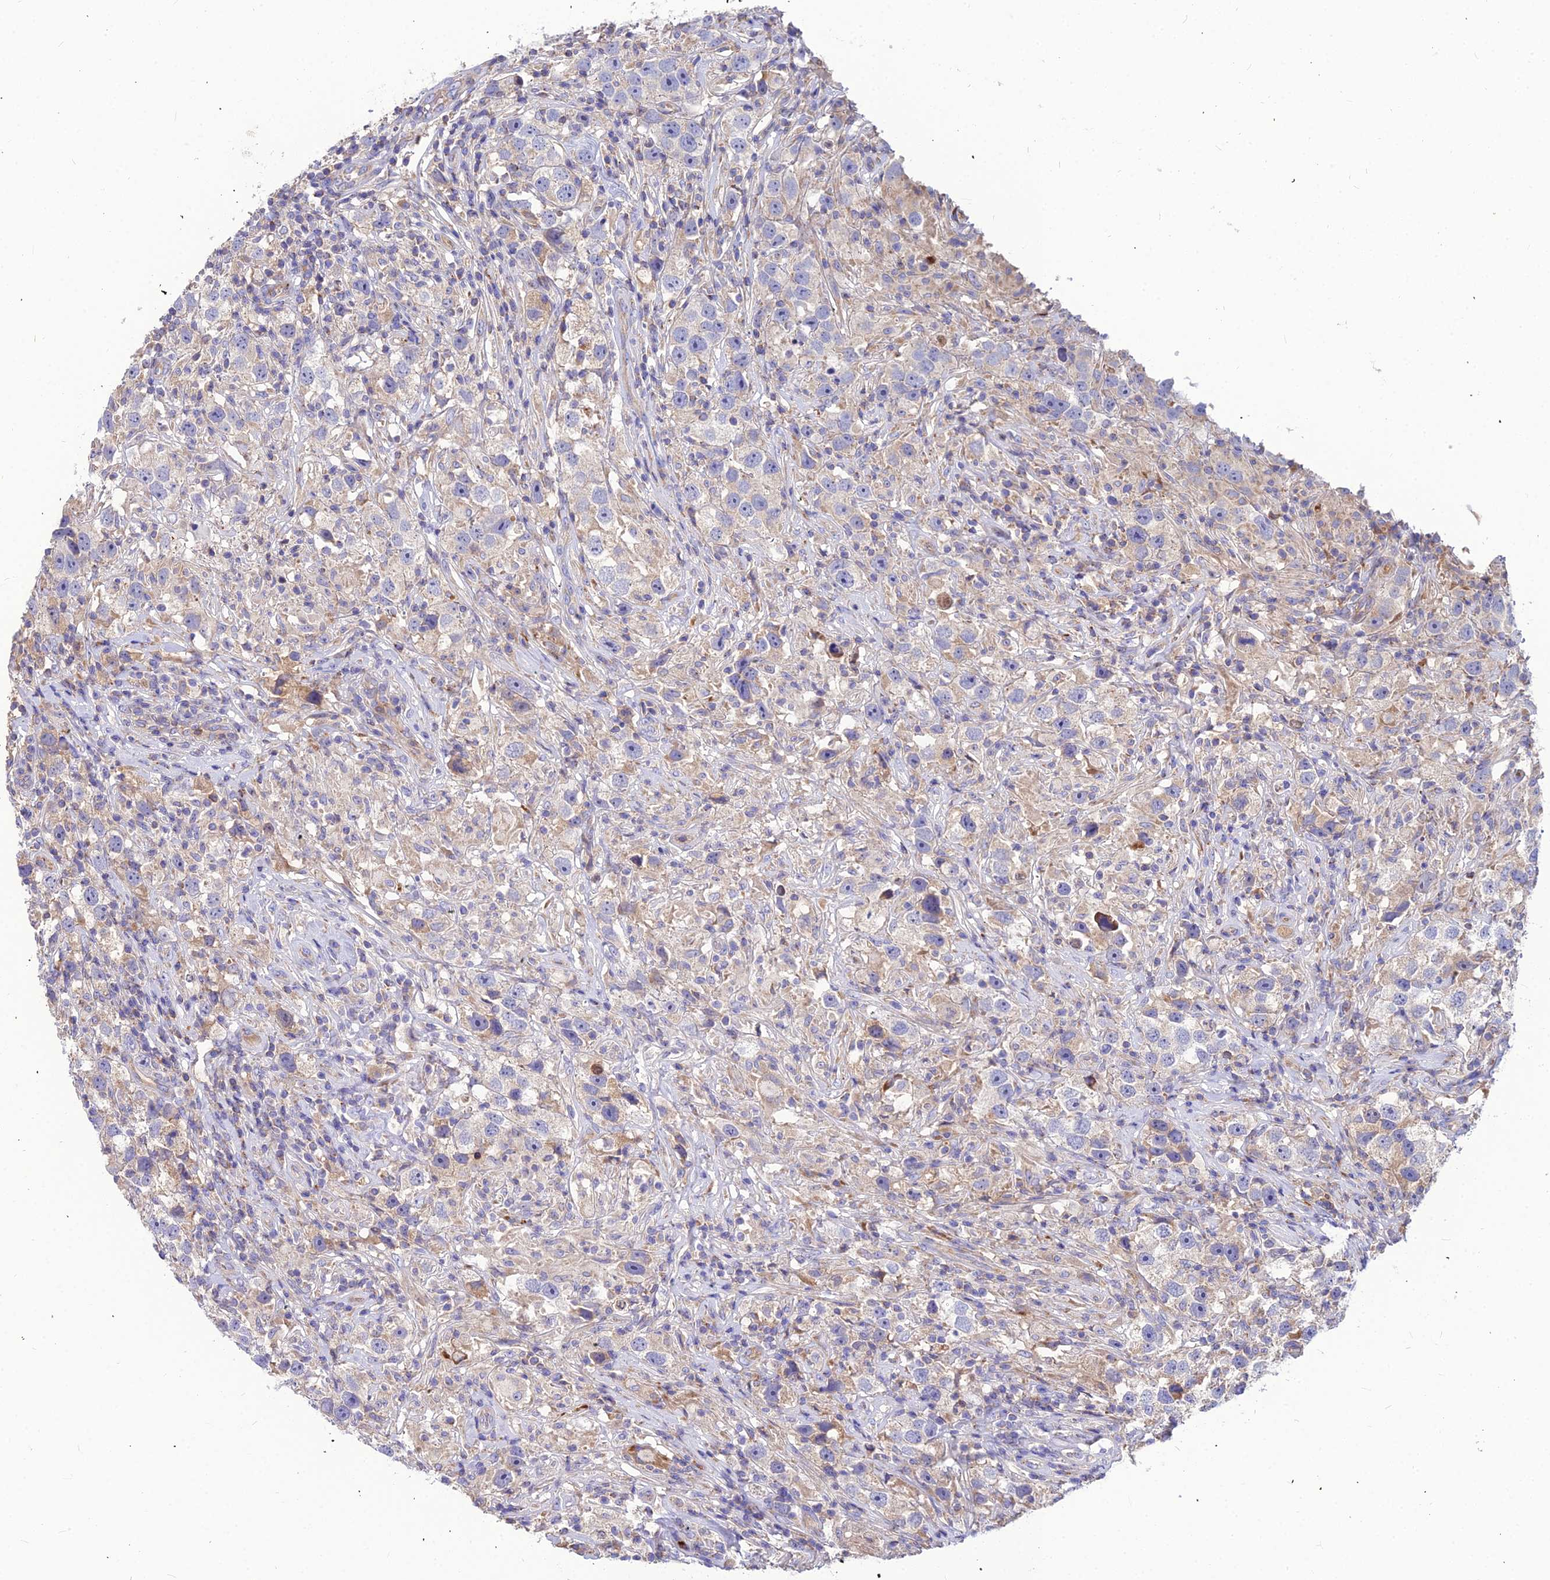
{"staining": {"intensity": "negative", "quantity": "none", "location": "none"}, "tissue": "testis cancer", "cell_type": "Tumor cells", "image_type": "cancer", "snomed": [{"axis": "morphology", "description": "Seminoma, NOS"}, {"axis": "topography", "description": "Testis"}], "caption": "A histopathology image of human testis seminoma is negative for staining in tumor cells.", "gene": "ASPHD1", "patient": {"sex": "male", "age": 49}}